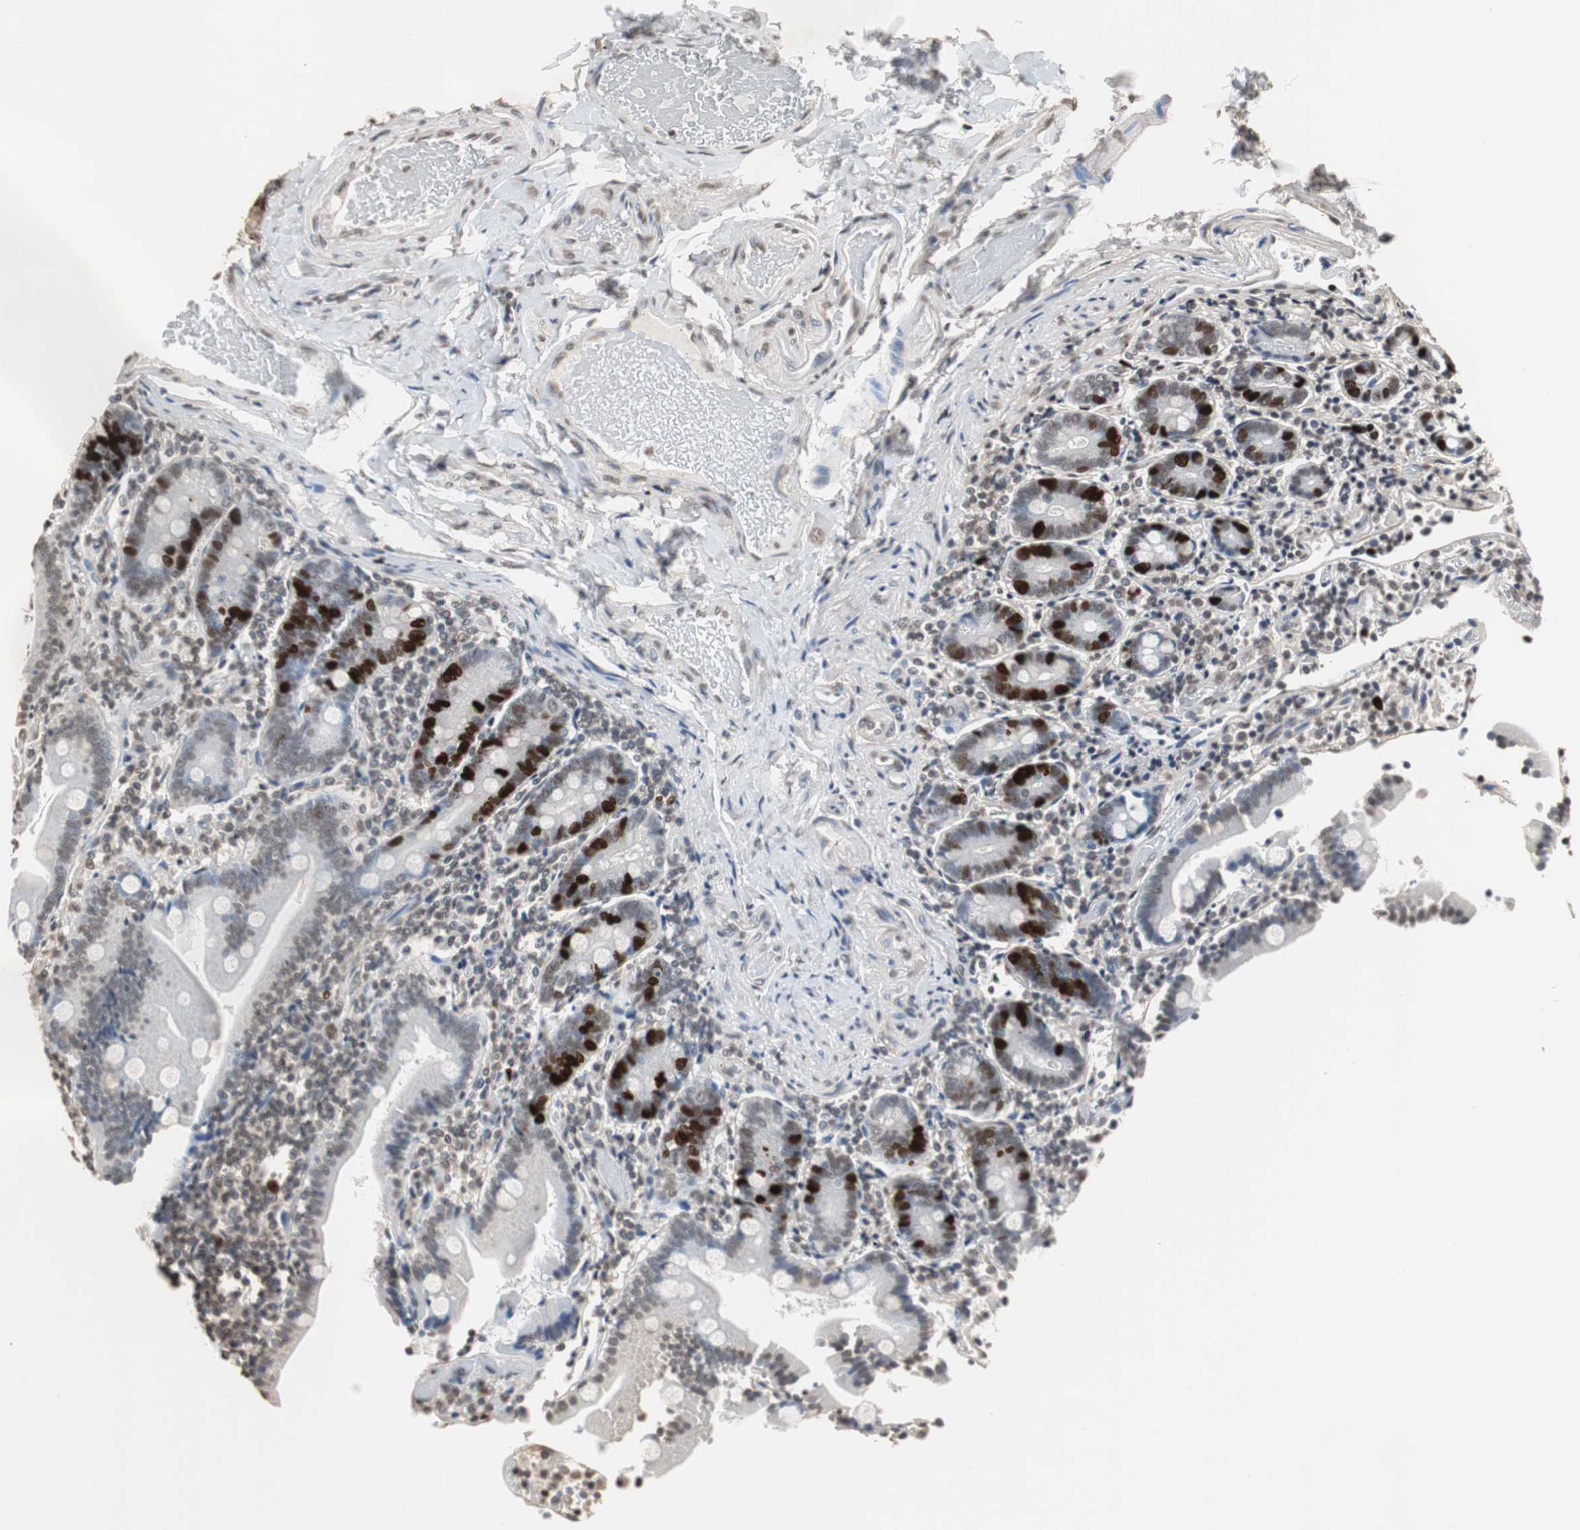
{"staining": {"intensity": "strong", "quantity": "<25%", "location": "nuclear"}, "tissue": "duodenum", "cell_type": "Glandular cells", "image_type": "normal", "snomed": [{"axis": "morphology", "description": "Normal tissue, NOS"}, {"axis": "topography", "description": "Duodenum"}], "caption": "IHC staining of unremarkable duodenum, which shows medium levels of strong nuclear positivity in approximately <25% of glandular cells indicating strong nuclear protein positivity. The staining was performed using DAB (3,3'-diaminobenzidine) (brown) for protein detection and nuclei were counterstained in hematoxylin (blue).", "gene": "TOP2A", "patient": {"sex": "female", "age": 53}}